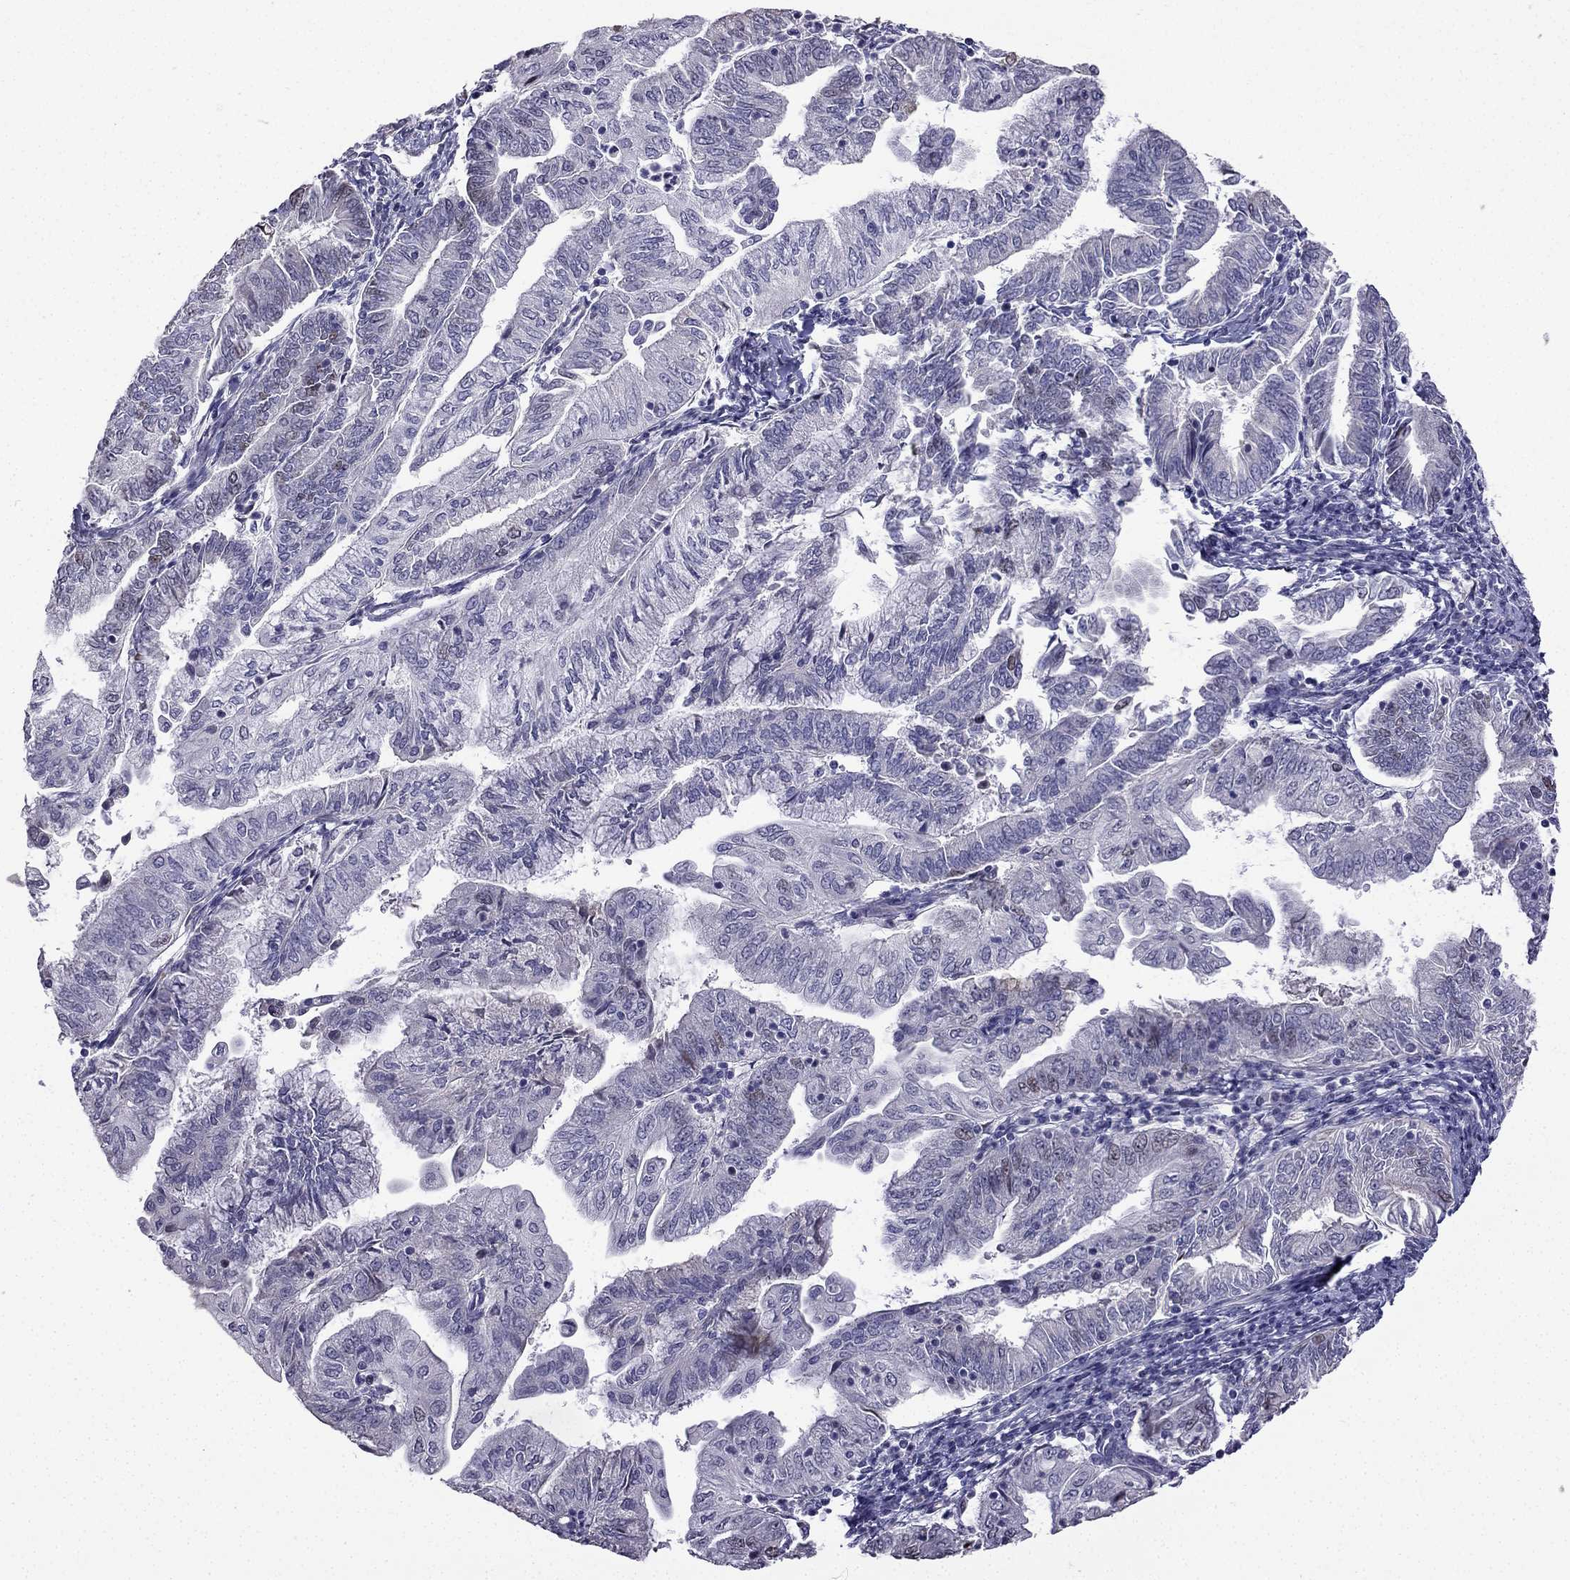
{"staining": {"intensity": "weak", "quantity": "<25%", "location": "nuclear"}, "tissue": "endometrial cancer", "cell_type": "Tumor cells", "image_type": "cancer", "snomed": [{"axis": "morphology", "description": "Adenocarcinoma, NOS"}, {"axis": "topography", "description": "Endometrium"}], "caption": "A histopathology image of human endometrial cancer (adenocarcinoma) is negative for staining in tumor cells.", "gene": "UHRF1", "patient": {"sex": "female", "age": 55}}